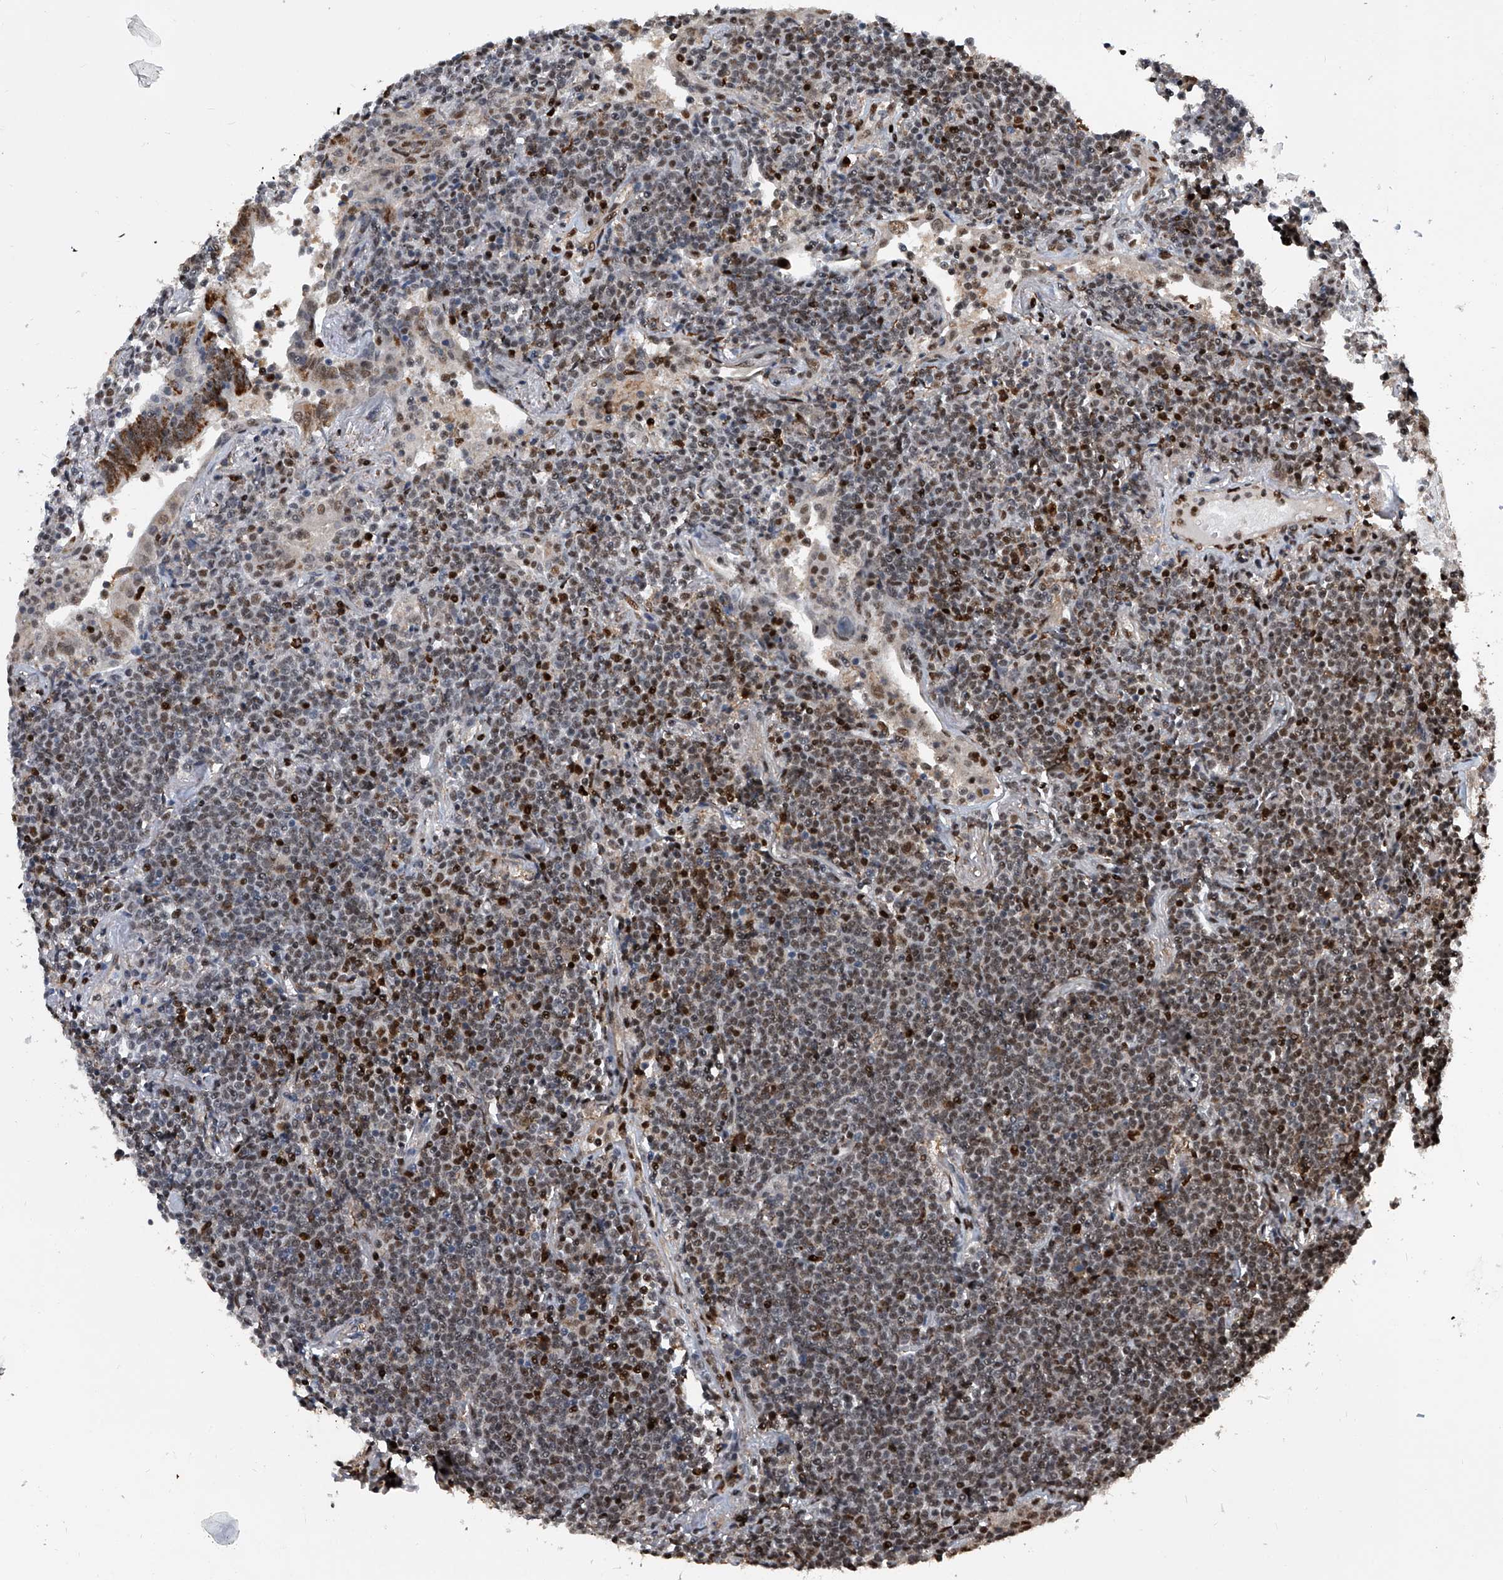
{"staining": {"intensity": "weak", "quantity": "25%-75%", "location": "nuclear"}, "tissue": "lymphoma", "cell_type": "Tumor cells", "image_type": "cancer", "snomed": [{"axis": "morphology", "description": "Malignant lymphoma, non-Hodgkin's type, Low grade"}, {"axis": "topography", "description": "Lung"}], "caption": "Lymphoma tissue displays weak nuclear positivity in about 25%-75% of tumor cells", "gene": "FKBP5", "patient": {"sex": "female", "age": 71}}